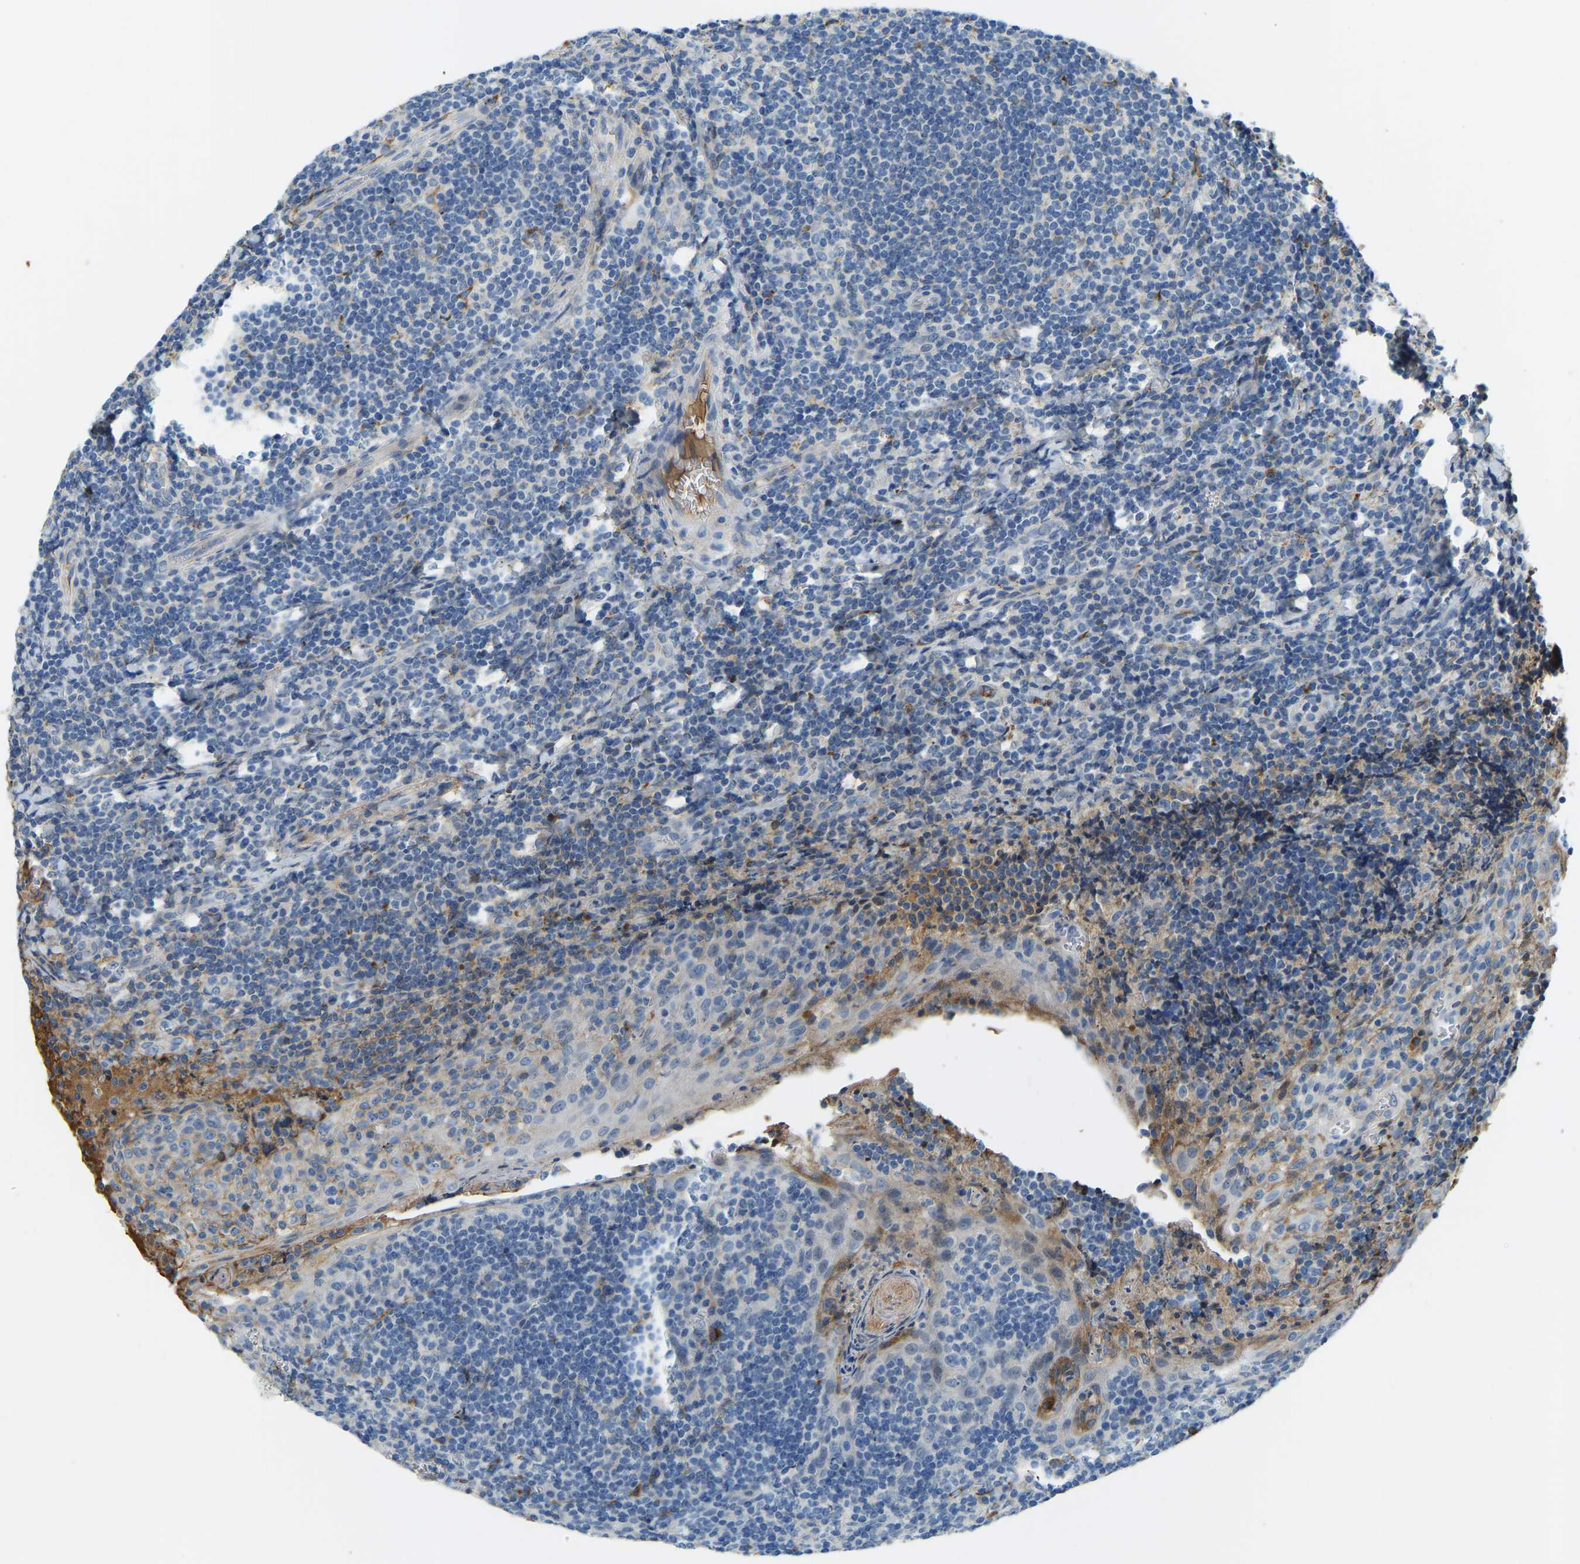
{"staining": {"intensity": "negative", "quantity": "none", "location": "none"}, "tissue": "tonsil", "cell_type": "Germinal center cells", "image_type": "normal", "snomed": [{"axis": "morphology", "description": "Normal tissue, NOS"}, {"axis": "topography", "description": "Tonsil"}], "caption": "Photomicrograph shows no protein positivity in germinal center cells of normal tonsil. (DAB (3,3'-diaminobenzidine) immunohistochemistry, high magnification).", "gene": "THBS4", "patient": {"sex": "male", "age": 37}}